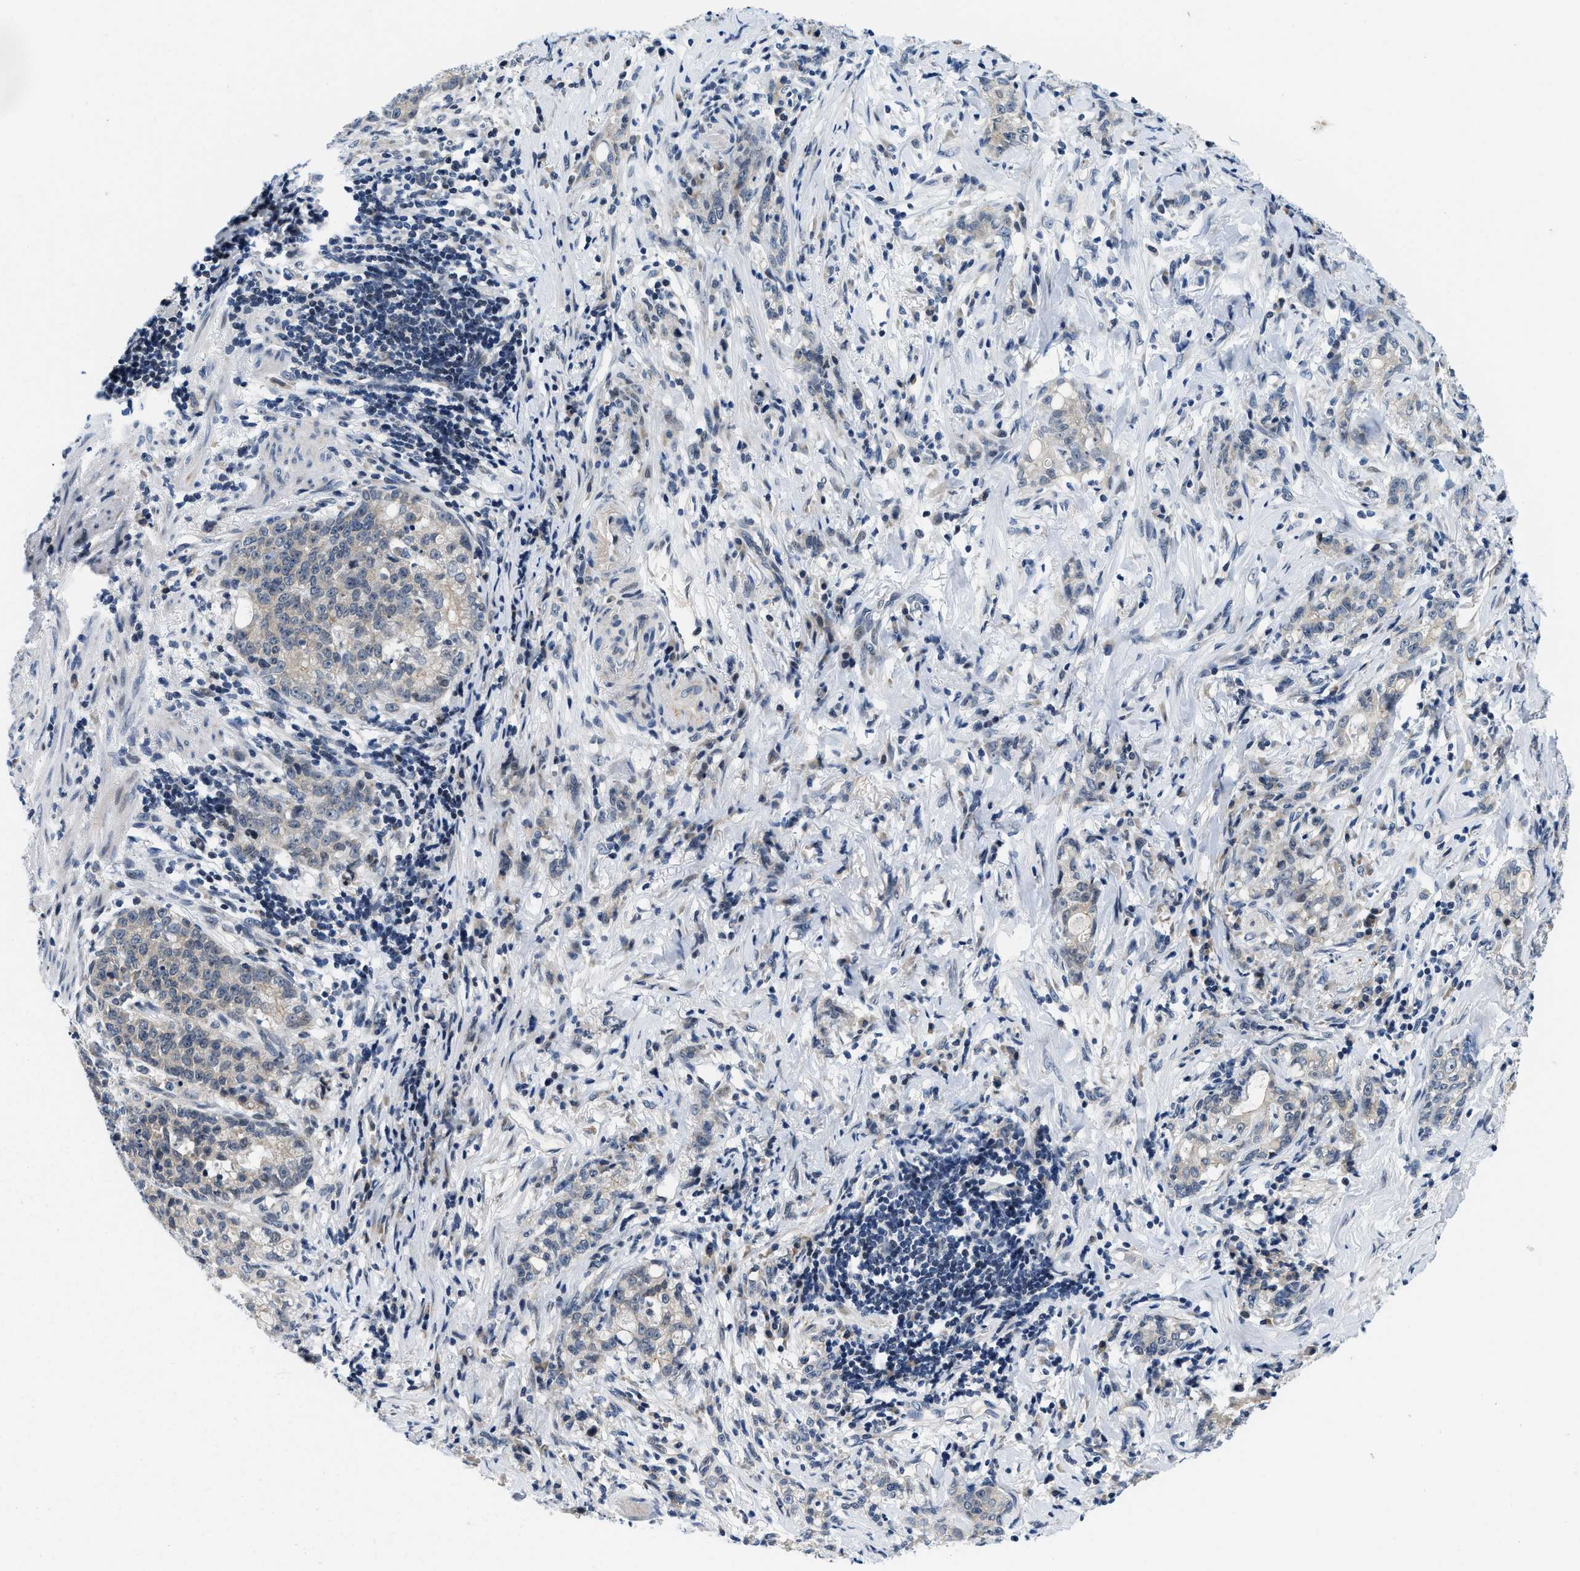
{"staining": {"intensity": "weak", "quantity": "<25%", "location": "cytoplasmic/membranous"}, "tissue": "stomach cancer", "cell_type": "Tumor cells", "image_type": "cancer", "snomed": [{"axis": "morphology", "description": "Adenocarcinoma, NOS"}, {"axis": "topography", "description": "Stomach, lower"}], "caption": "This is an IHC image of human stomach cancer (adenocarcinoma). There is no staining in tumor cells.", "gene": "IKBKE", "patient": {"sex": "male", "age": 88}}